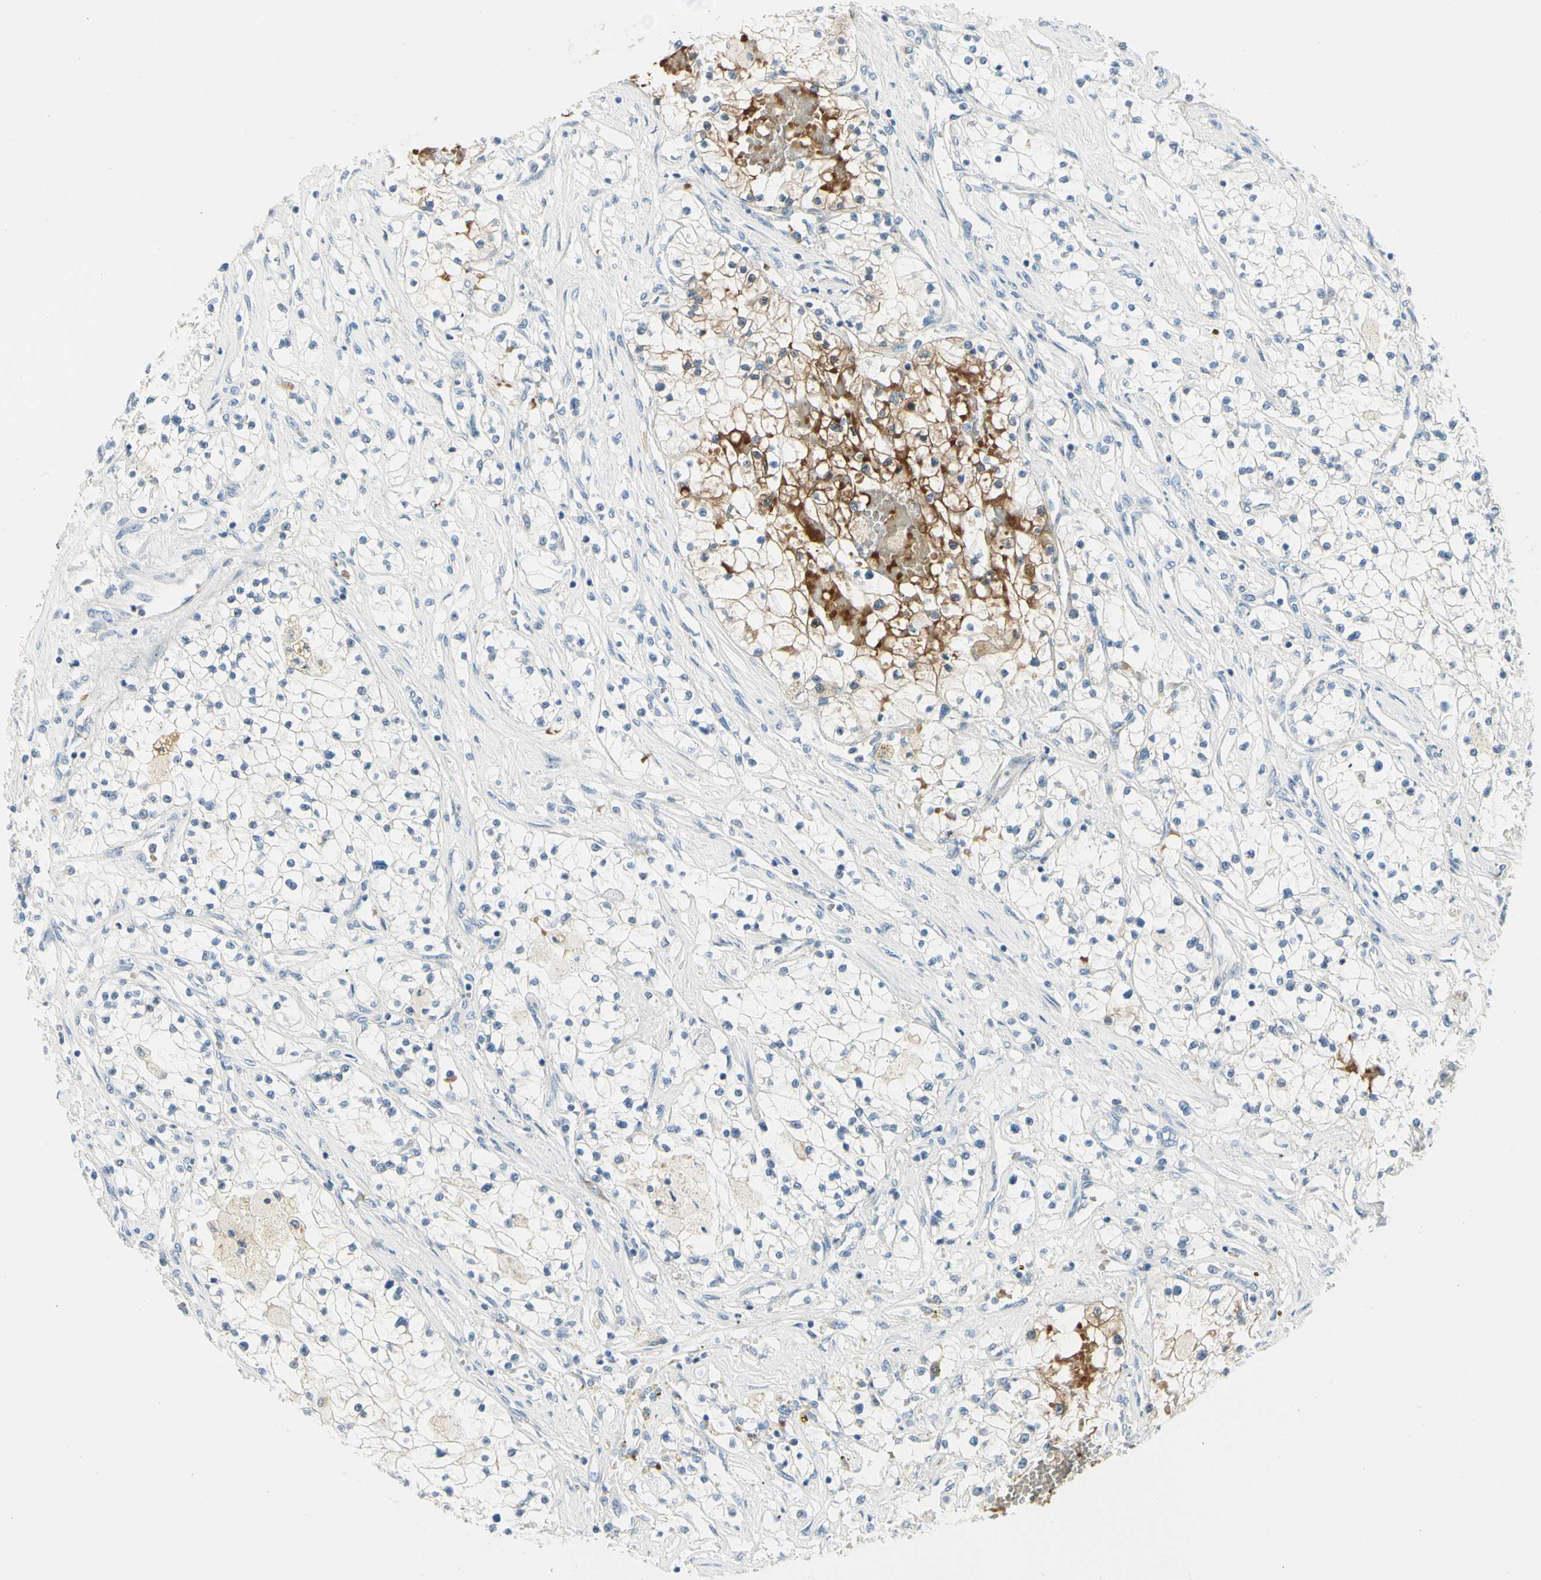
{"staining": {"intensity": "moderate", "quantity": "<25%", "location": "cytoplasmic/membranous"}, "tissue": "renal cancer", "cell_type": "Tumor cells", "image_type": "cancer", "snomed": [{"axis": "morphology", "description": "Adenocarcinoma, NOS"}, {"axis": "topography", "description": "Kidney"}], "caption": "Tumor cells display low levels of moderate cytoplasmic/membranous positivity in about <25% of cells in human renal adenocarcinoma.", "gene": "CA1", "patient": {"sex": "male", "age": 68}}